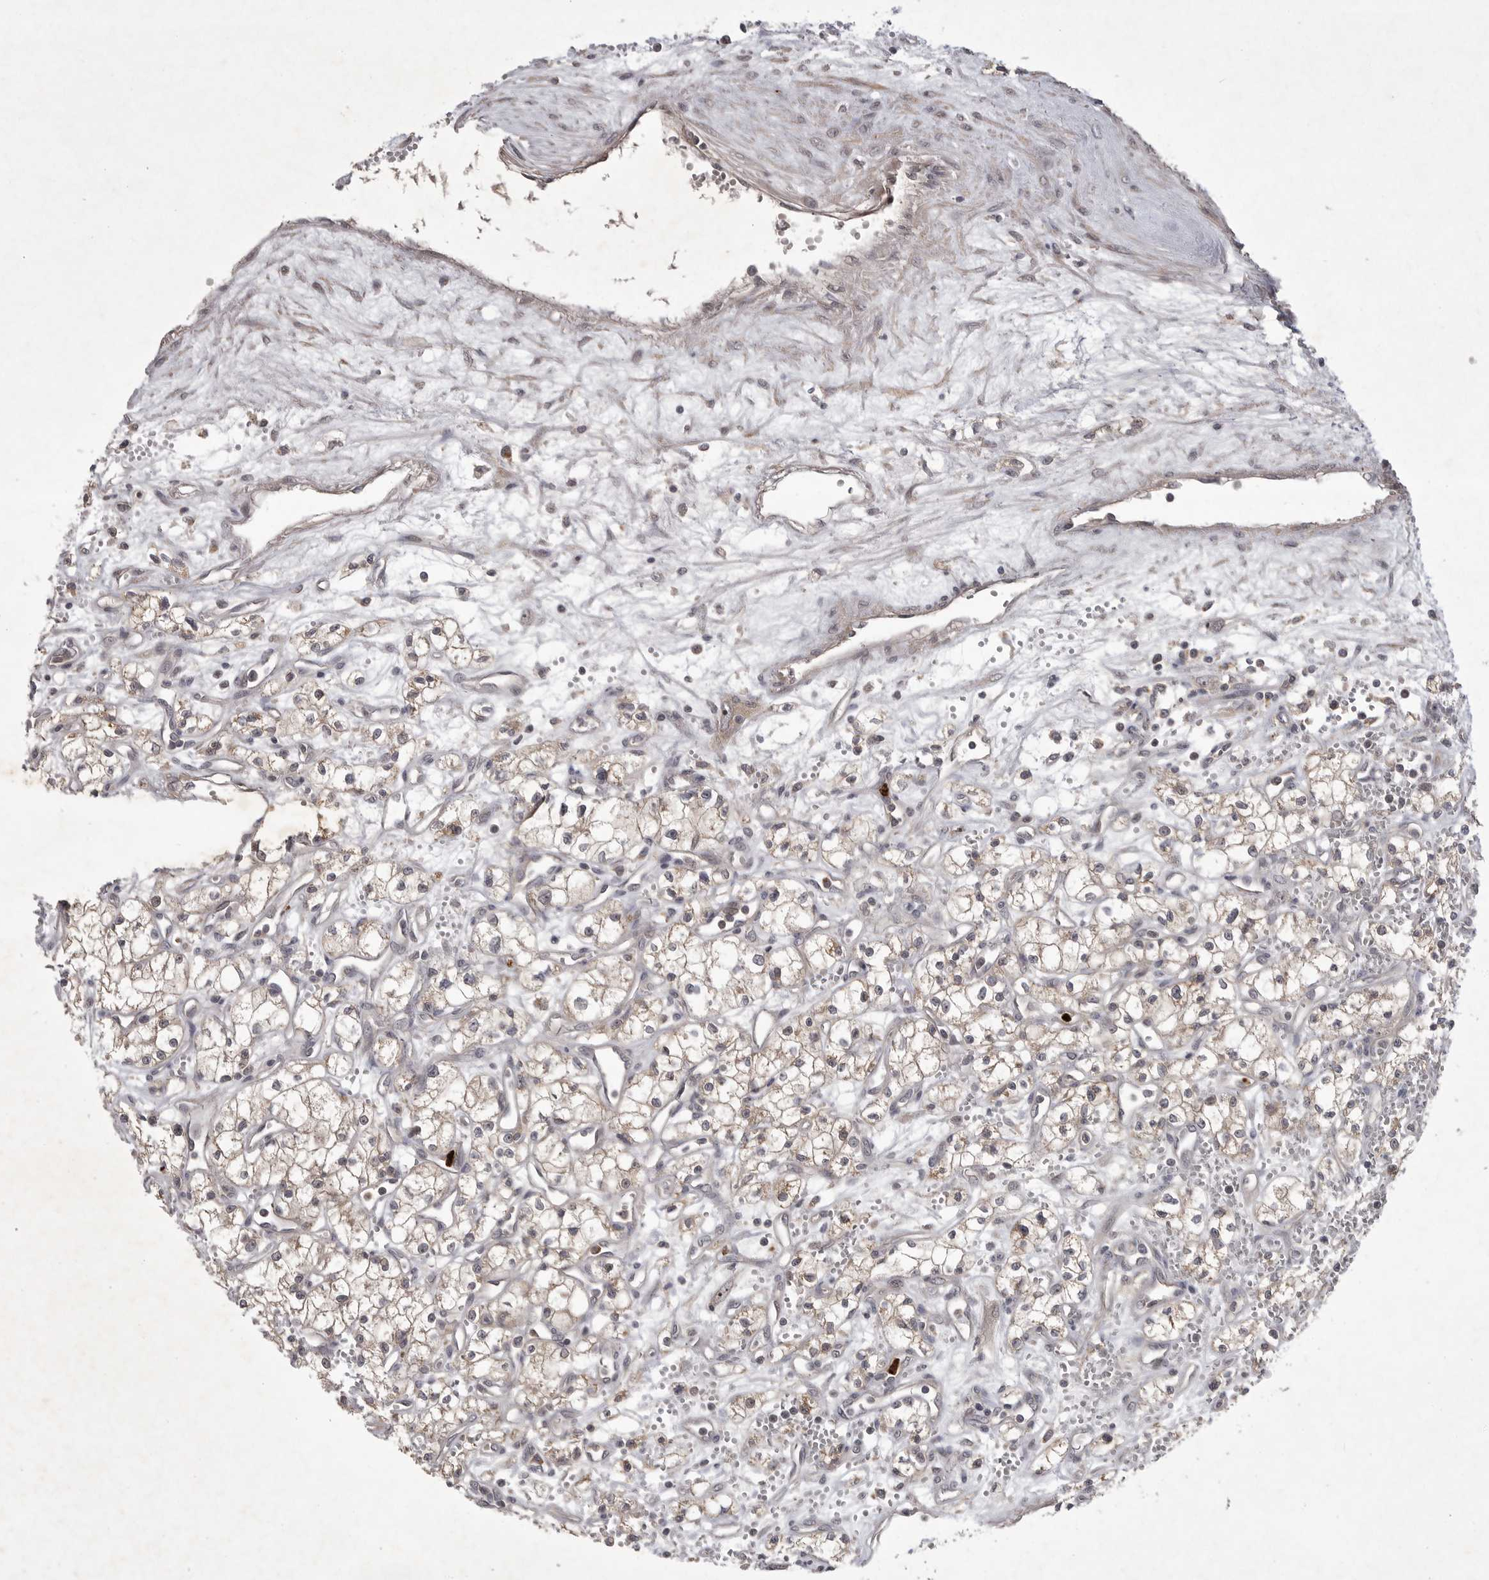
{"staining": {"intensity": "weak", "quantity": "25%-75%", "location": "cytoplasmic/membranous"}, "tissue": "renal cancer", "cell_type": "Tumor cells", "image_type": "cancer", "snomed": [{"axis": "morphology", "description": "Adenocarcinoma, NOS"}, {"axis": "topography", "description": "Kidney"}], "caption": "Renal cancer stained for a protein (brown) shows weak cytoplasmic/membranous positive staining in about 25%-75% of tumor cells.", "gene": "UBE3D", "patient": {"sex": "male", "age": 59}}